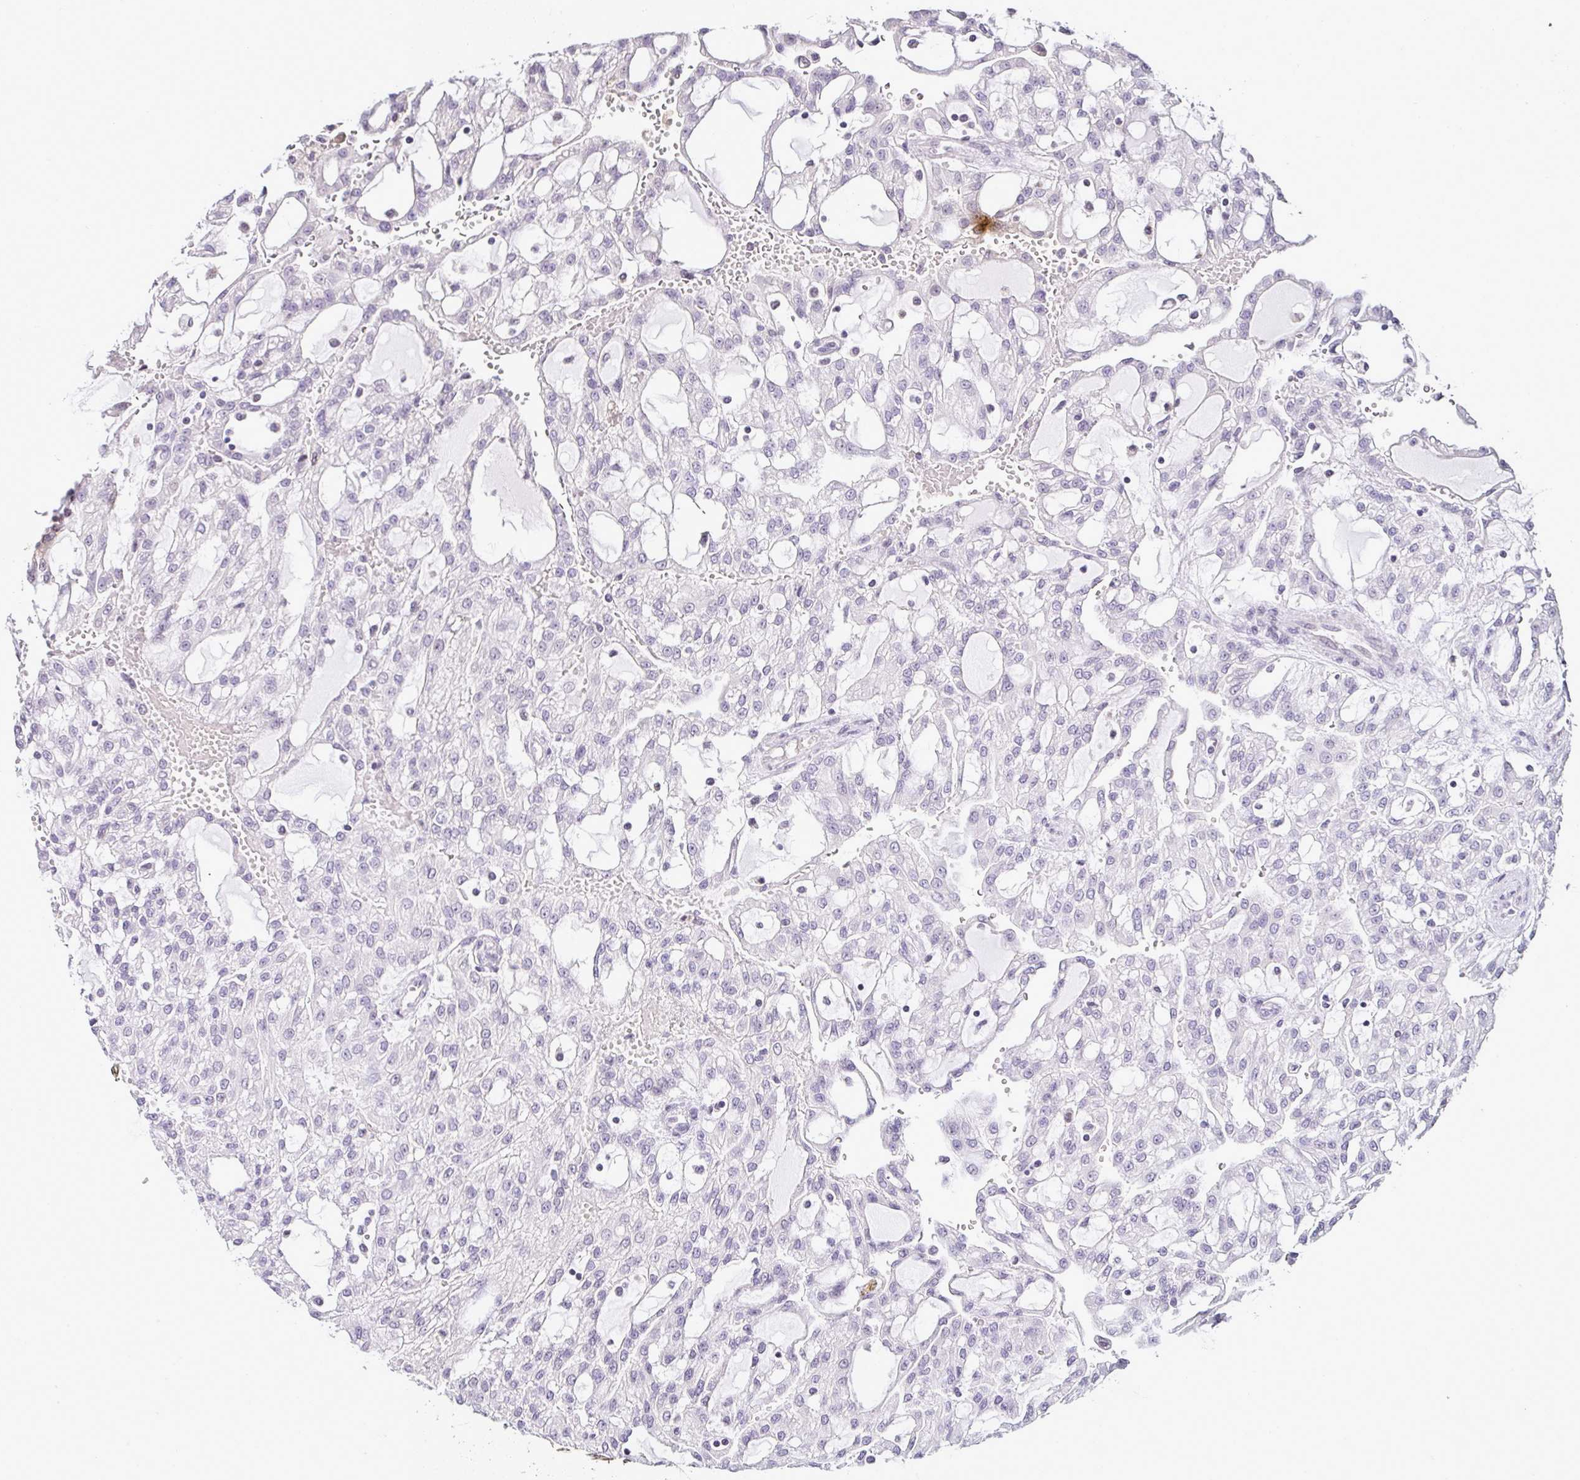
{"staining": {"intensity": "negative", "quantity": "none", "location": "none"}, "tissue": "renal cancer", "cell_type": "Tumor cells", "image_type": "cancer", "snomed": [{"axis": "morphology", "description": "Adenocarcinoma, NOS"}, {"axis": "topography", "description": "Kidney"}], "caption": "IHC of renal cancer (adenocarcinoma) exhibits no staining in tumor cells.", "gene": "SERPINB3", "patient": {"sex": "male", "age": 63}}